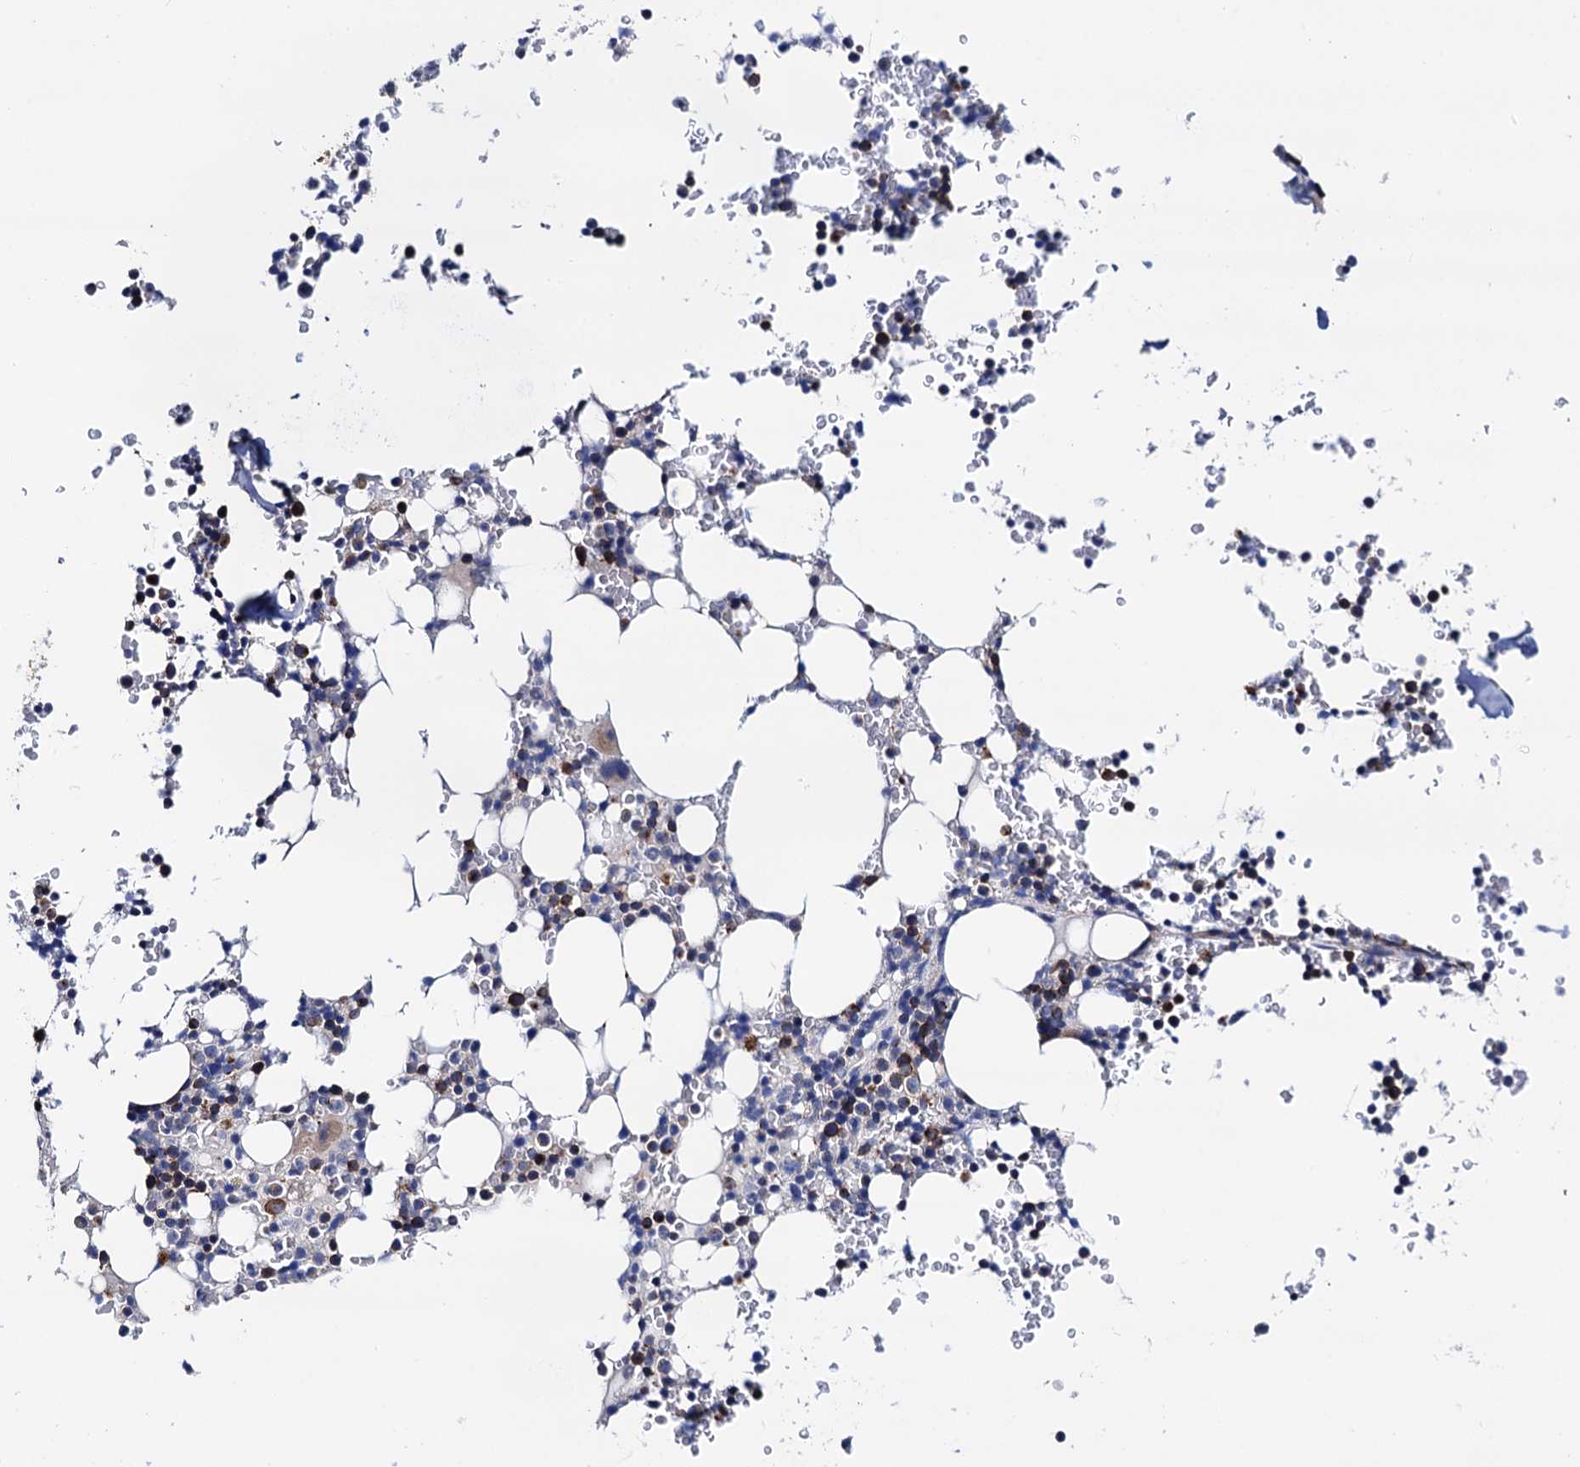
{"staining": {"intensity": "weak", "quantity": "<25%", "location": "cytoplasmic/membranous"}, "tissue": "bone marrow", "cell_type": "Hematopoietic cells", "image_type": "normal", "snomed": [{"axis": "morphology", "description": "Normal tissue, NOS"}, {"axis": "topography", "description": "Bone marrow"}], "caption": "Immunohistochemistry (IHC) image of normal bone marrow: bone marrow stained with DAB reveals no significant protein positivity in hematopoietic cells.", "gene": "ZDHHC18", "patient": {"sex": "male", "age": 58}}